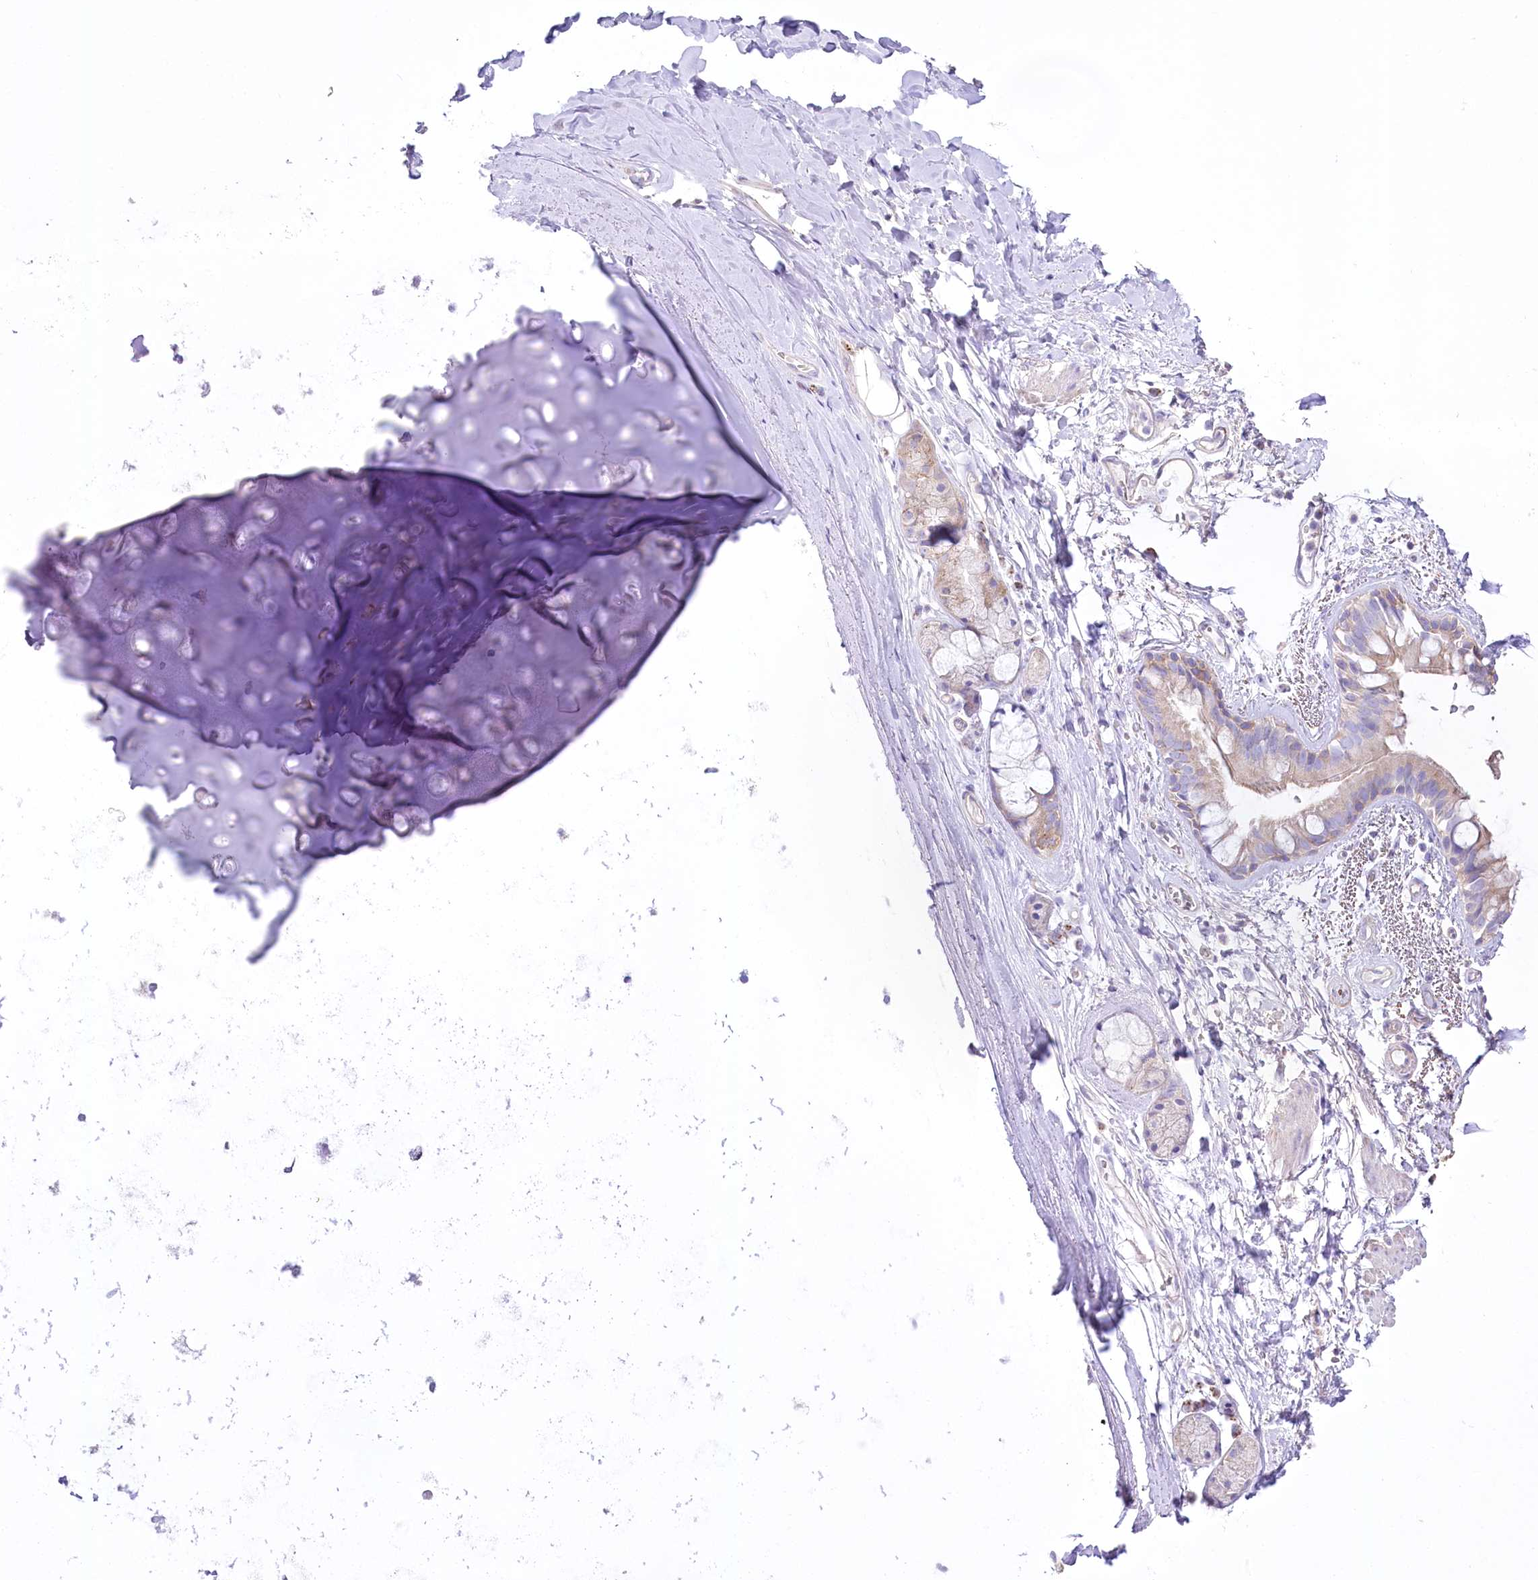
{"staining": {"intensity": "negative", "quantity": "none", "location": "none"}, "tissue": "adipose tissue", "cell_type": "Adipocytes", "image_type": "normal", "snomed": [{"axis": "morphology", "description": "Normal tissue, NOS"}, {"axis": "topography", "description": "Lymph node"}, {"axis": "topography", "description": "Bronchus"}], "caption": "Protein analysis of benign adipose tissue reveals no significant positivity in adipocytes. (DAB (3,3'-diaminobenzidine) immunohistochemistry visualized using brightfield microscopy, high magnification).", "gene": "FAM216A", "patient": {"sex": "male", "age": 63}}